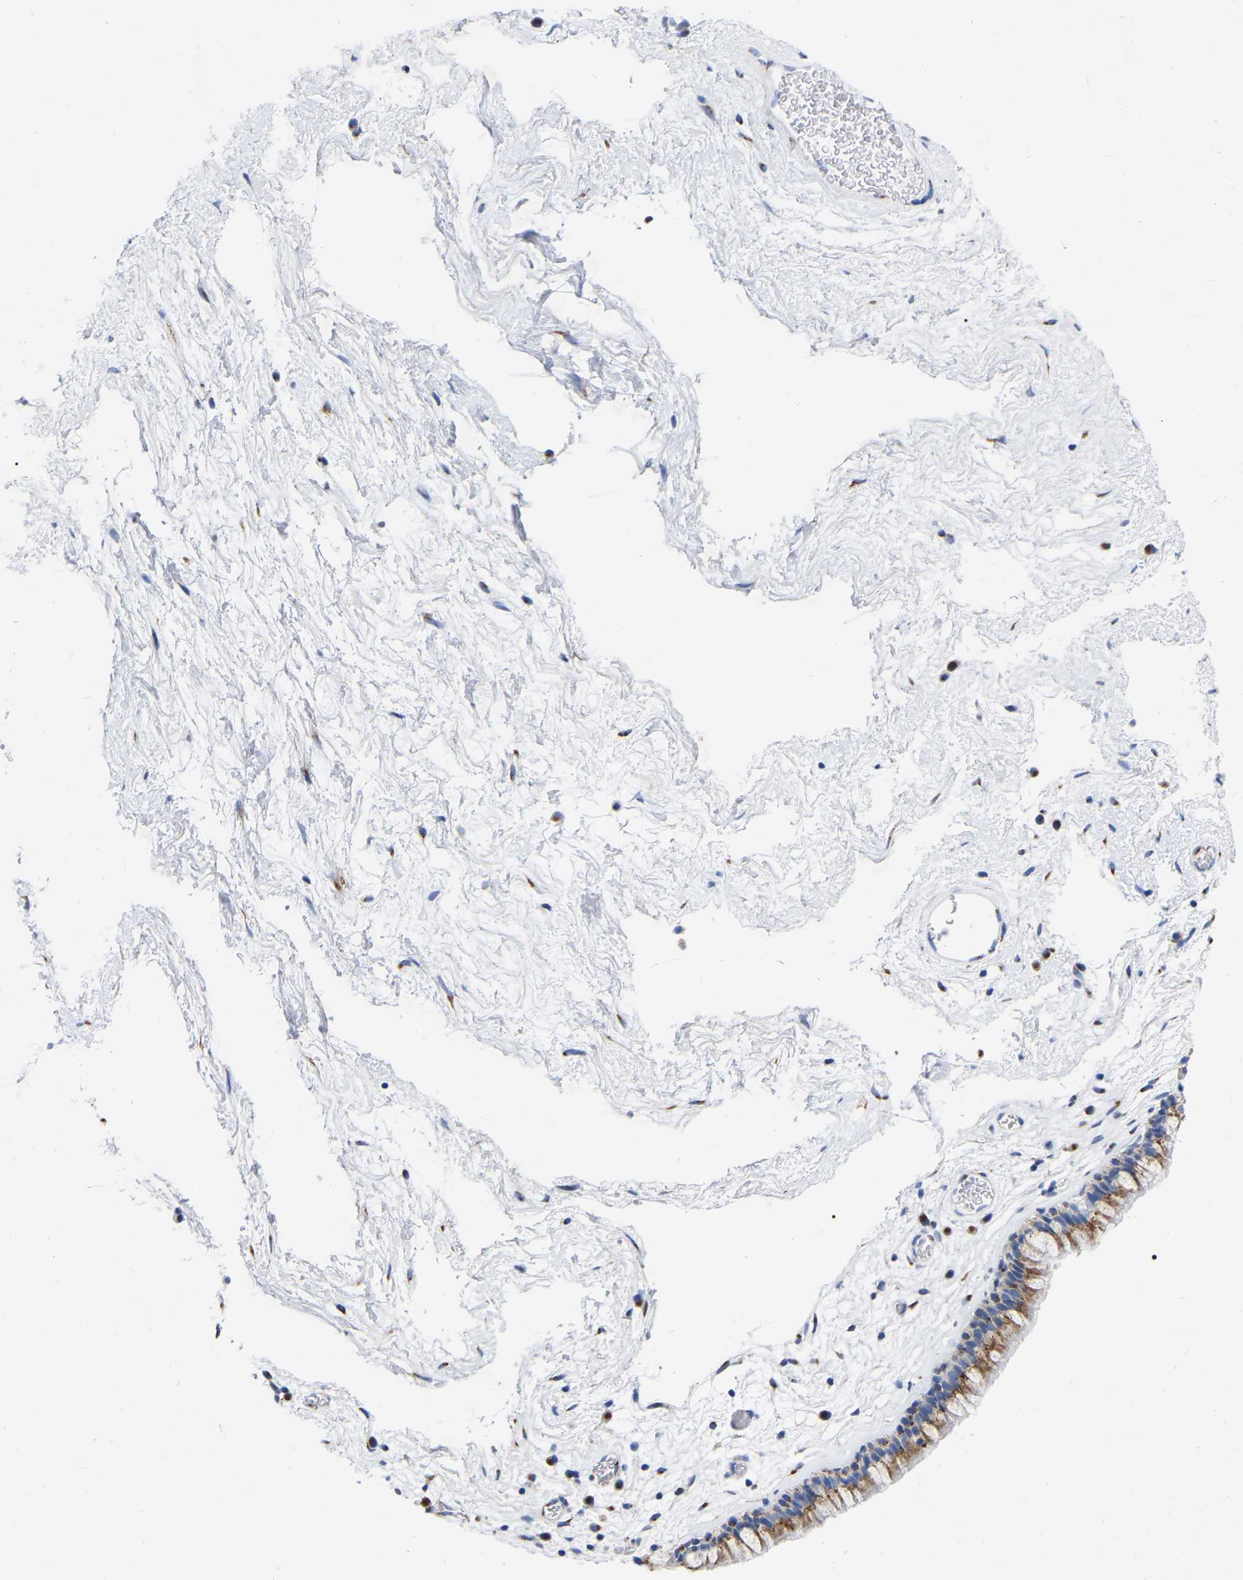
{"staining": {"intensity": "moderate", "quantity": ">75%", "location": "cytoplasmic/membranous"}, "tissue": "nasopharynx", "cell_type": "Respiratory epithelial cells", "image_type": "normal", "snomed": [{"axis": "morphology", "description": "Normal tissue, NOS"}, {"axis": "morphology", "description": "Inflammation, NOS"}, {"axis": "topography", "description": "Nasopharynx"}], "caption": "Immunohistochemistry image of normal nasopharynx: nasopharynx stained using IHC displays medium levels of moderate protein expression localized specifically in the cytoplasmic/membranous of respiratory epithelial cells, appearing as a cytoplasmic/membranous brown color.", "gene": "STRIP2", "patient": {"sex": "male", "age": 48}}